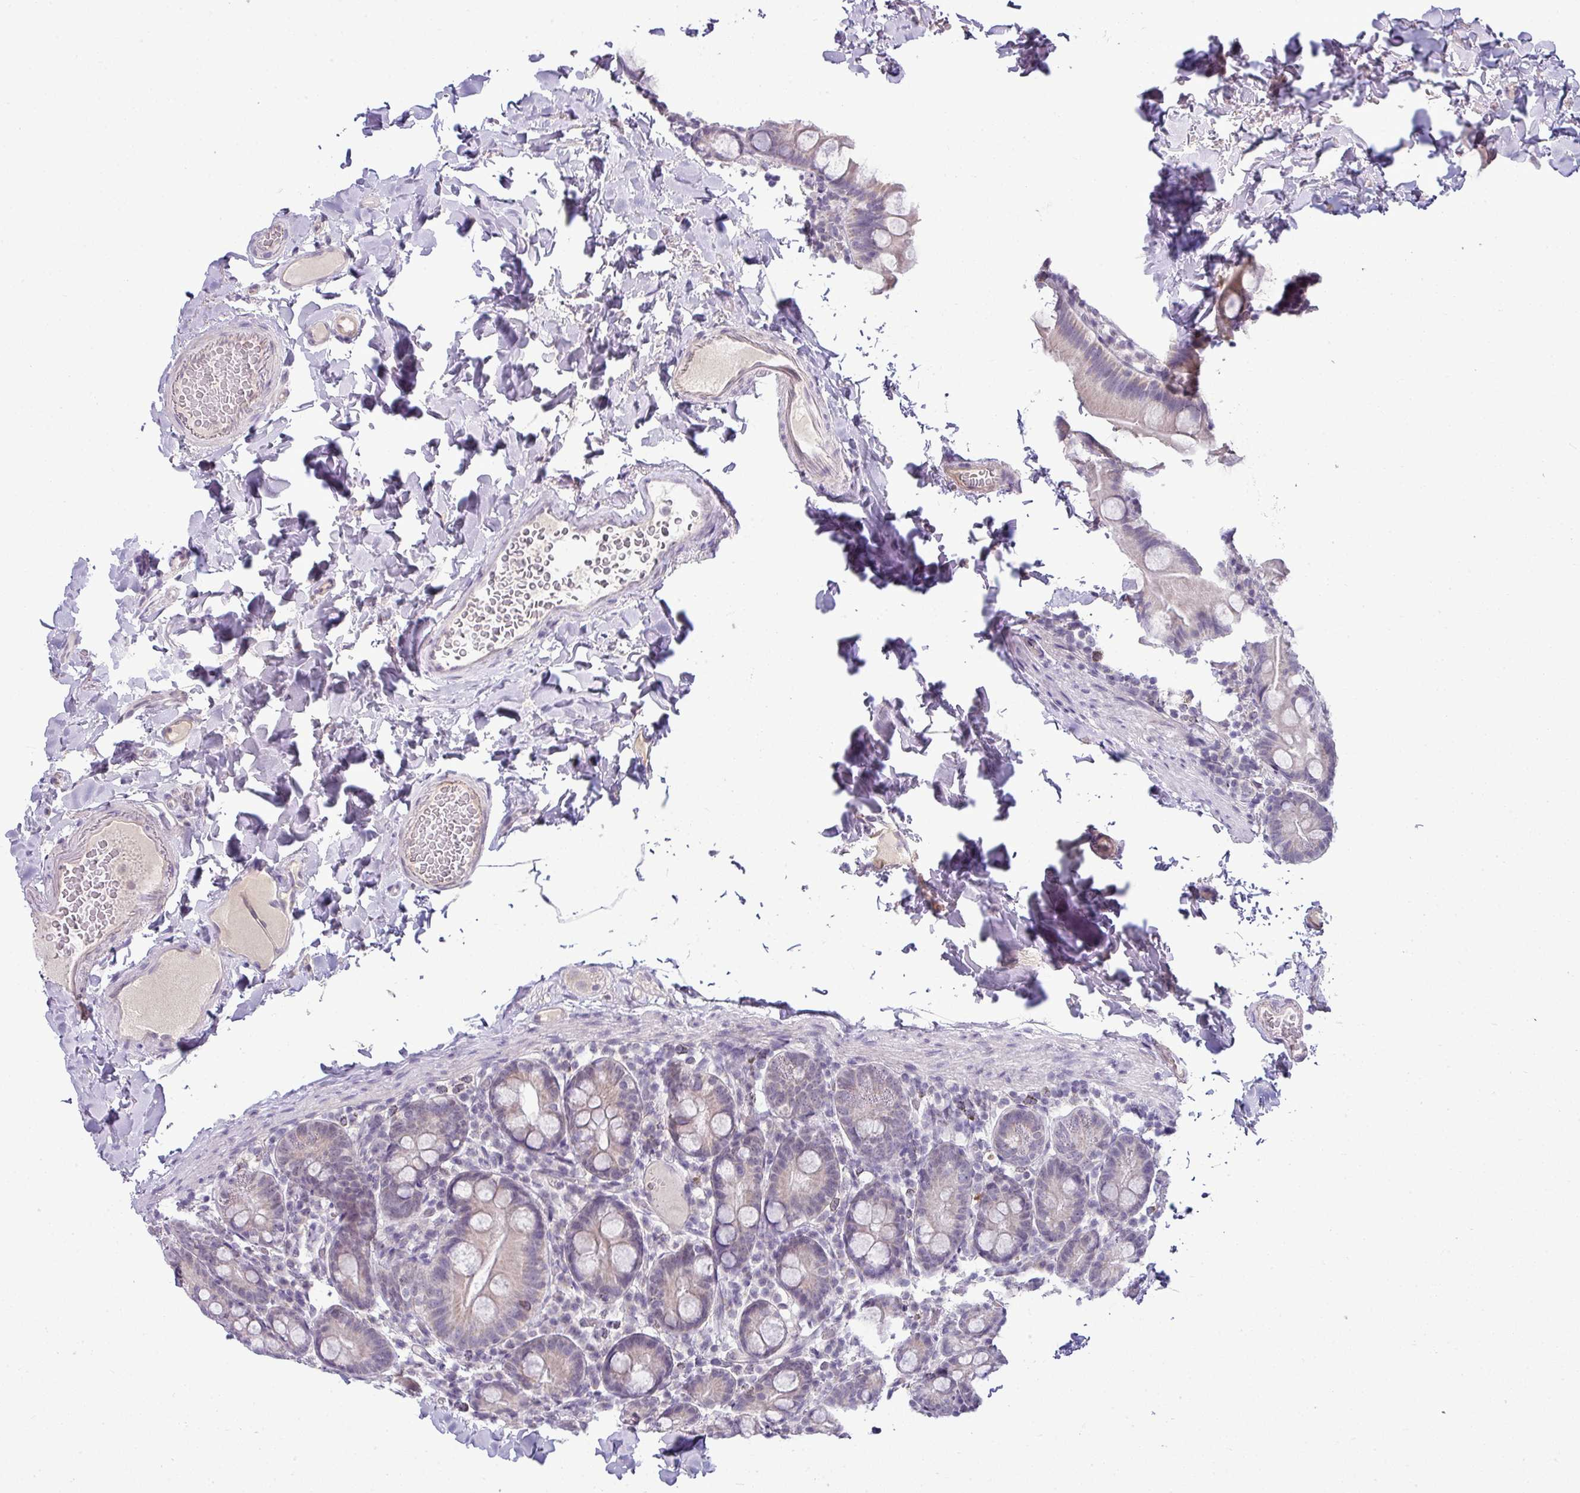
{"staining": {"intensity": "strong", "quantity": "25%-75%", "location": "cytoplasmic/membranous"}, "tissue": "small intestine", "cell_type": "Glandular cells", "image_type": "normal", "snomed": [{"axis": "morphology", "description": "Normal tissue, NOS"}, {"axis": "topography", "description": "Small intestine"}], "caption": "This image shows benign small intestine stained with immunohistochemistry (IHC) to label a protein in brown. The cytoplasmic/membranous of glandular cells show strong positivity for the protein. Nuclei are counter-stained blue.", "gene": "HBEGF", "patient": {"sex": "female", "age": 68}}